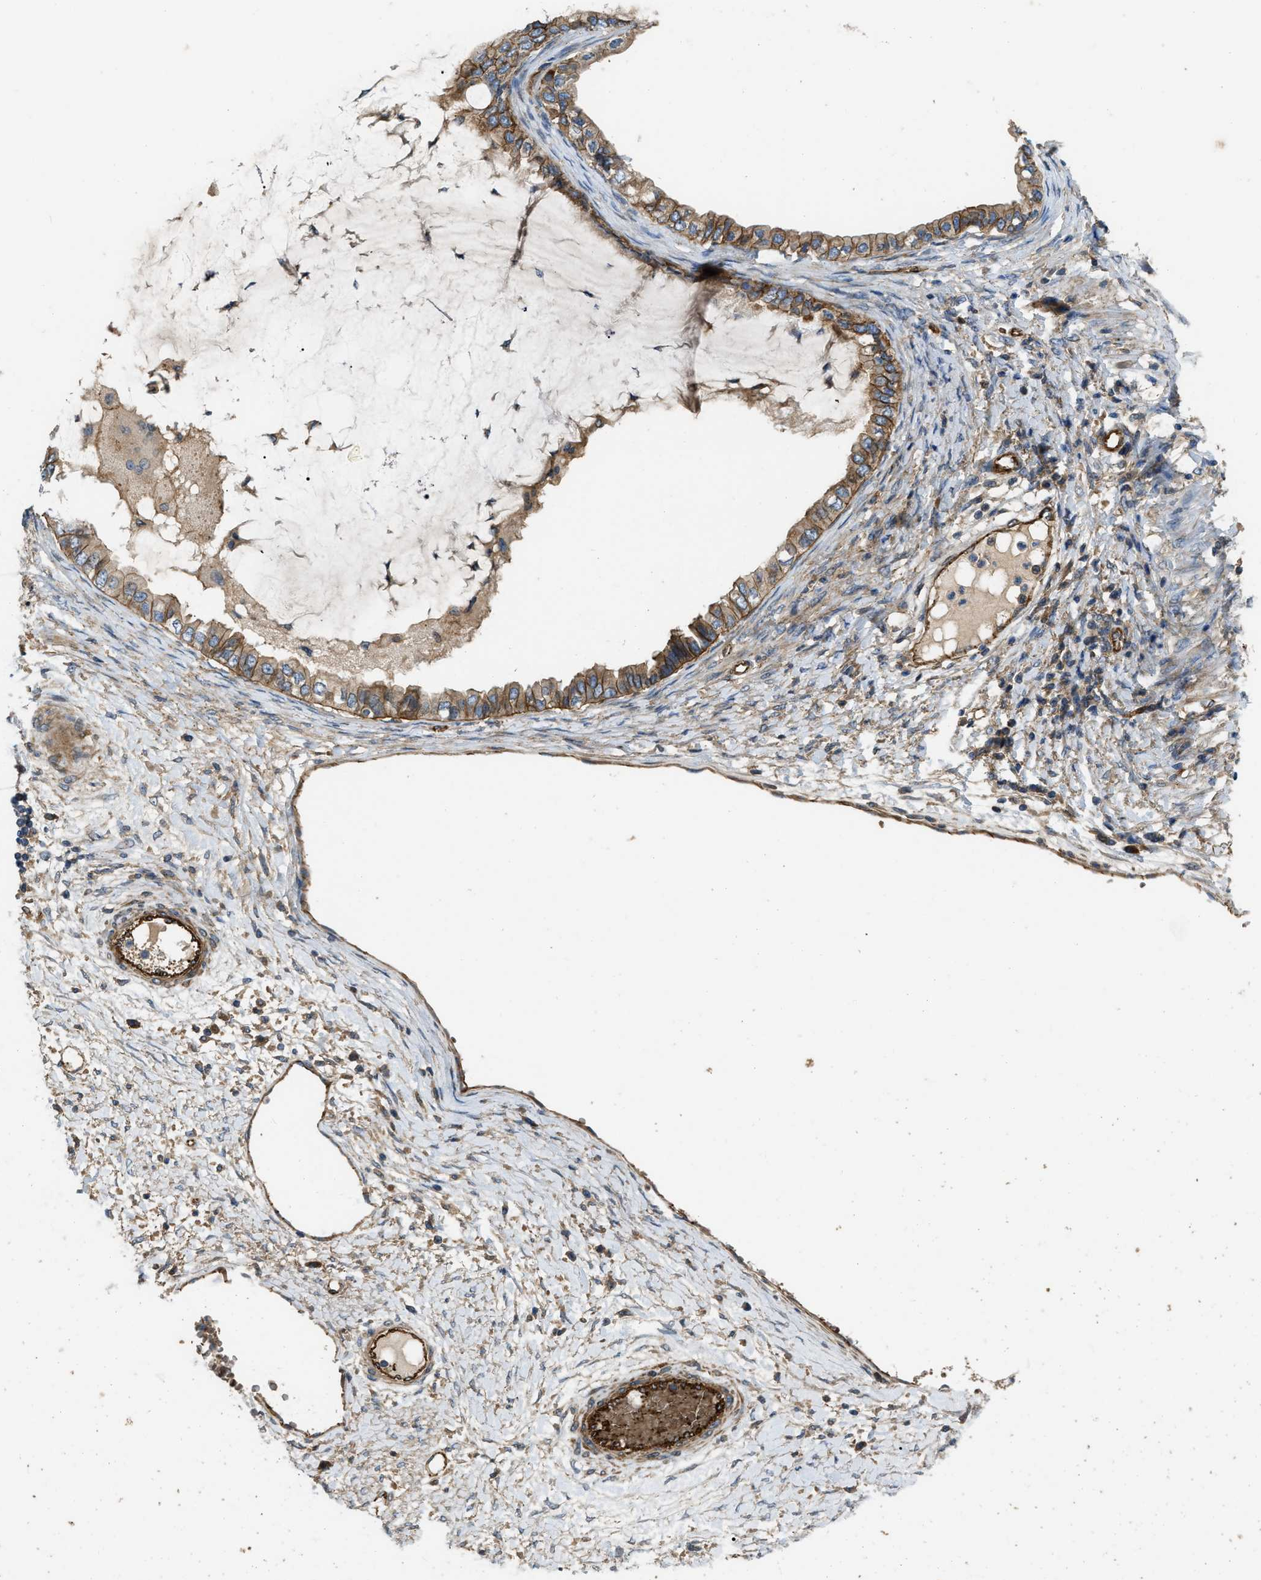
{"staining": {"intensity": "moderate", "quantity": ">75%", "location": "cytoplasmic/membranous"}, "tissue": "ovarian cancer", "cell_type": "Tumor cells", "image_type": "cancer", "snomed": [{"axis": "morphology", "description": "Cystadenocarcinoma, mucinous, NOS"}, {"axis": "topography", "description": "Ovary"}], "caption": "Moderate cytoplasmic/membranous staining for a protein is identified in approximately >75% of tumor cells of ovarian cancer (mucinous cystadenocarcinoma) using IHC.", "gene": "ERC1", "patient": {"sex": "female", "age": 80}}